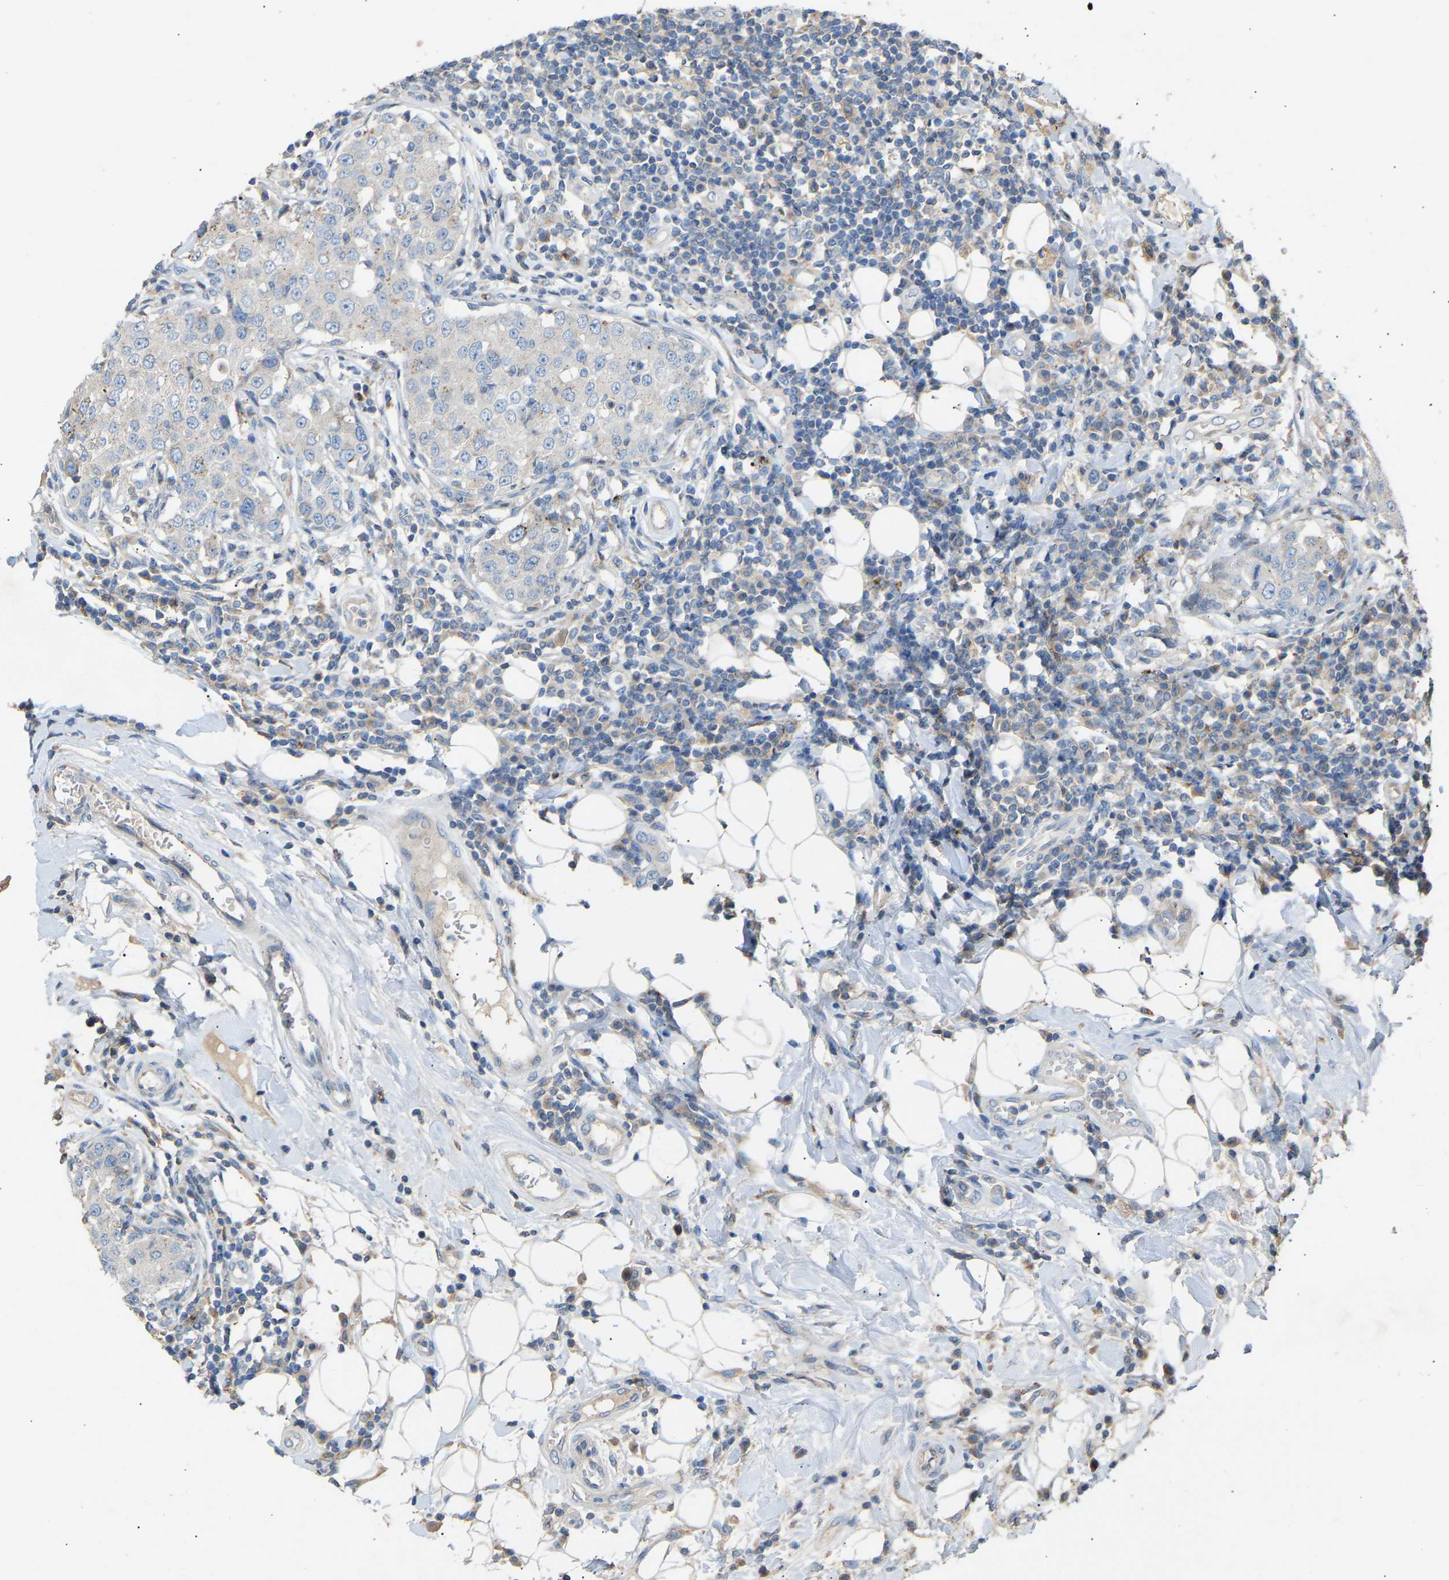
{"staining": {"intensity": "negative", "quantity": "none", "location": "none"}, "tissue": "breast cancer", "cell_type": "Tumor cells", "image_type": "cancer", "snomed": [{"axis": "morphology", "description": "Duct carcinoma"}, {"axis": "topography", "description": "Breast"}], "caption": "The immunohistochemistry (IHC) photomicrograph has no significant positivity in tumor cells of invasive ductal carcinoma (breast) tissue. Nuclei are stained in blue.", "gene": "RGP1", "patient": {"sex": "female", "age": 27}}